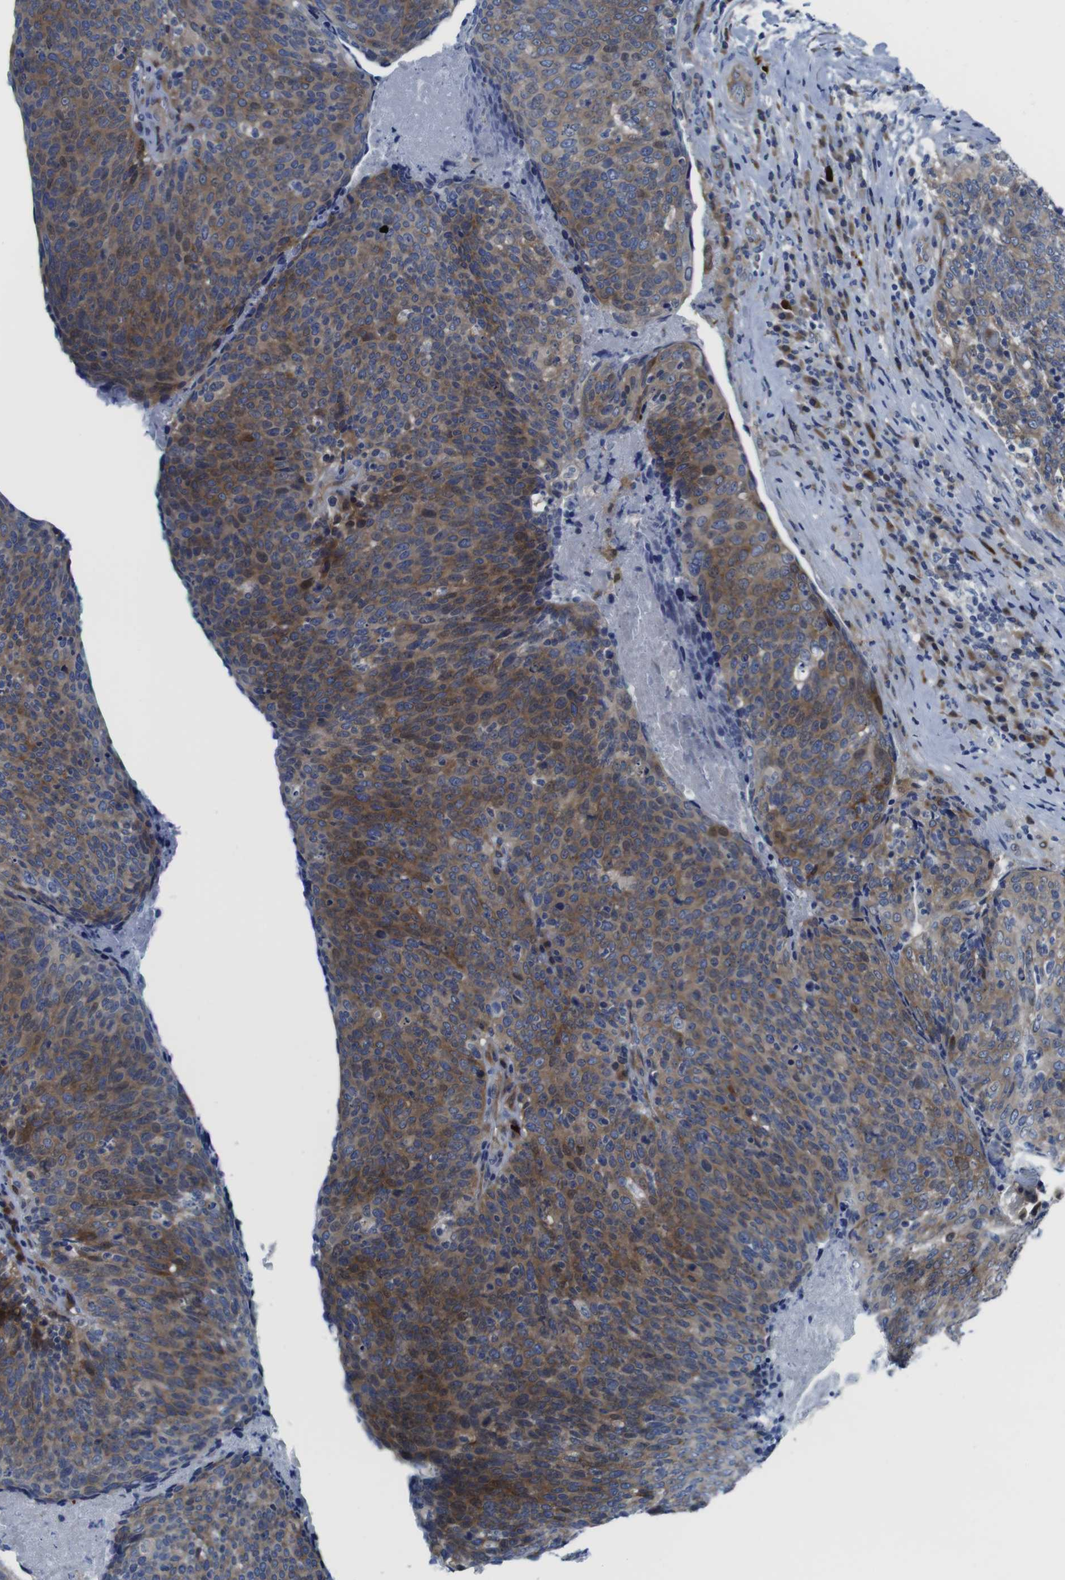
{"staining": {"intensity": "moderate", "quantity": ">75%", "location": "cytoplasmic/membranous"}, "tissue": "head and neck cancer", "cell_type": "Tumor cells", "image_type": "cancer", "snomed": [{"axis": "morphology", "description": "Squamous cell carcinoma, NOS"}, {"axis": "morphology", "description": "Squamous cell carcinoma, metastatic, NOS"}, {"axis": "topography", "description": "Lymph node"}, {"axis": "topography", "description": "Head-Neck"}], "caption": "A high-resolution histopathology image shows immunohistochemistry (IHC) staining of squamous cell carcinoma (head and neck), which displays moderate cytoplasmic/membranous staining in approximately >75% of tumor cells.", "gene": "EIF4A1", "patient": {"sex": "male", "age": 62}}